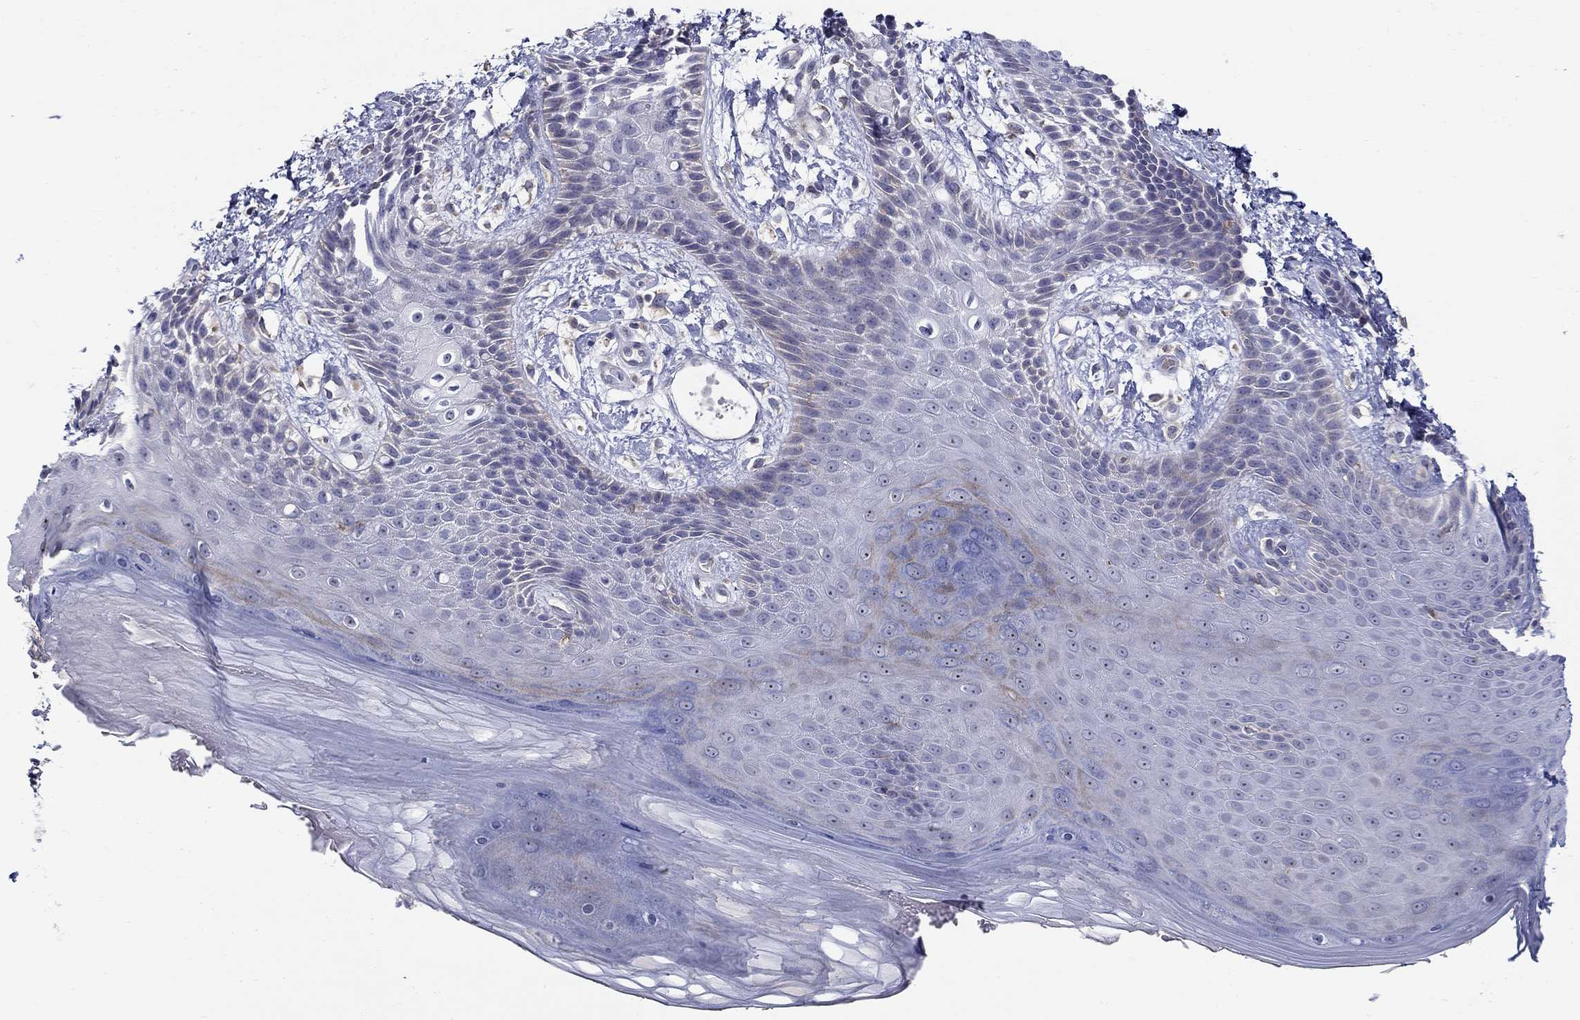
{"staining": {"intensity": "negative", "quantity": "none", "location": "none"}, "tissue": "skin", "cell_type": "Epidermal cells", "image_type": "normal", "snomed": [{"axis": "morphology", "description": "Normal tissue, NOS"}, {"axis": "topography", "description": "Anal"}], "caption": "High magnification brightfield microscopy of unremarkable skin stained with DAB (brown) and counterstained with hematoxylin (blue): epidermal cells show no significant staining.", "gene": "QRFPR", "patient": {"sex": "male", "age": 36}}